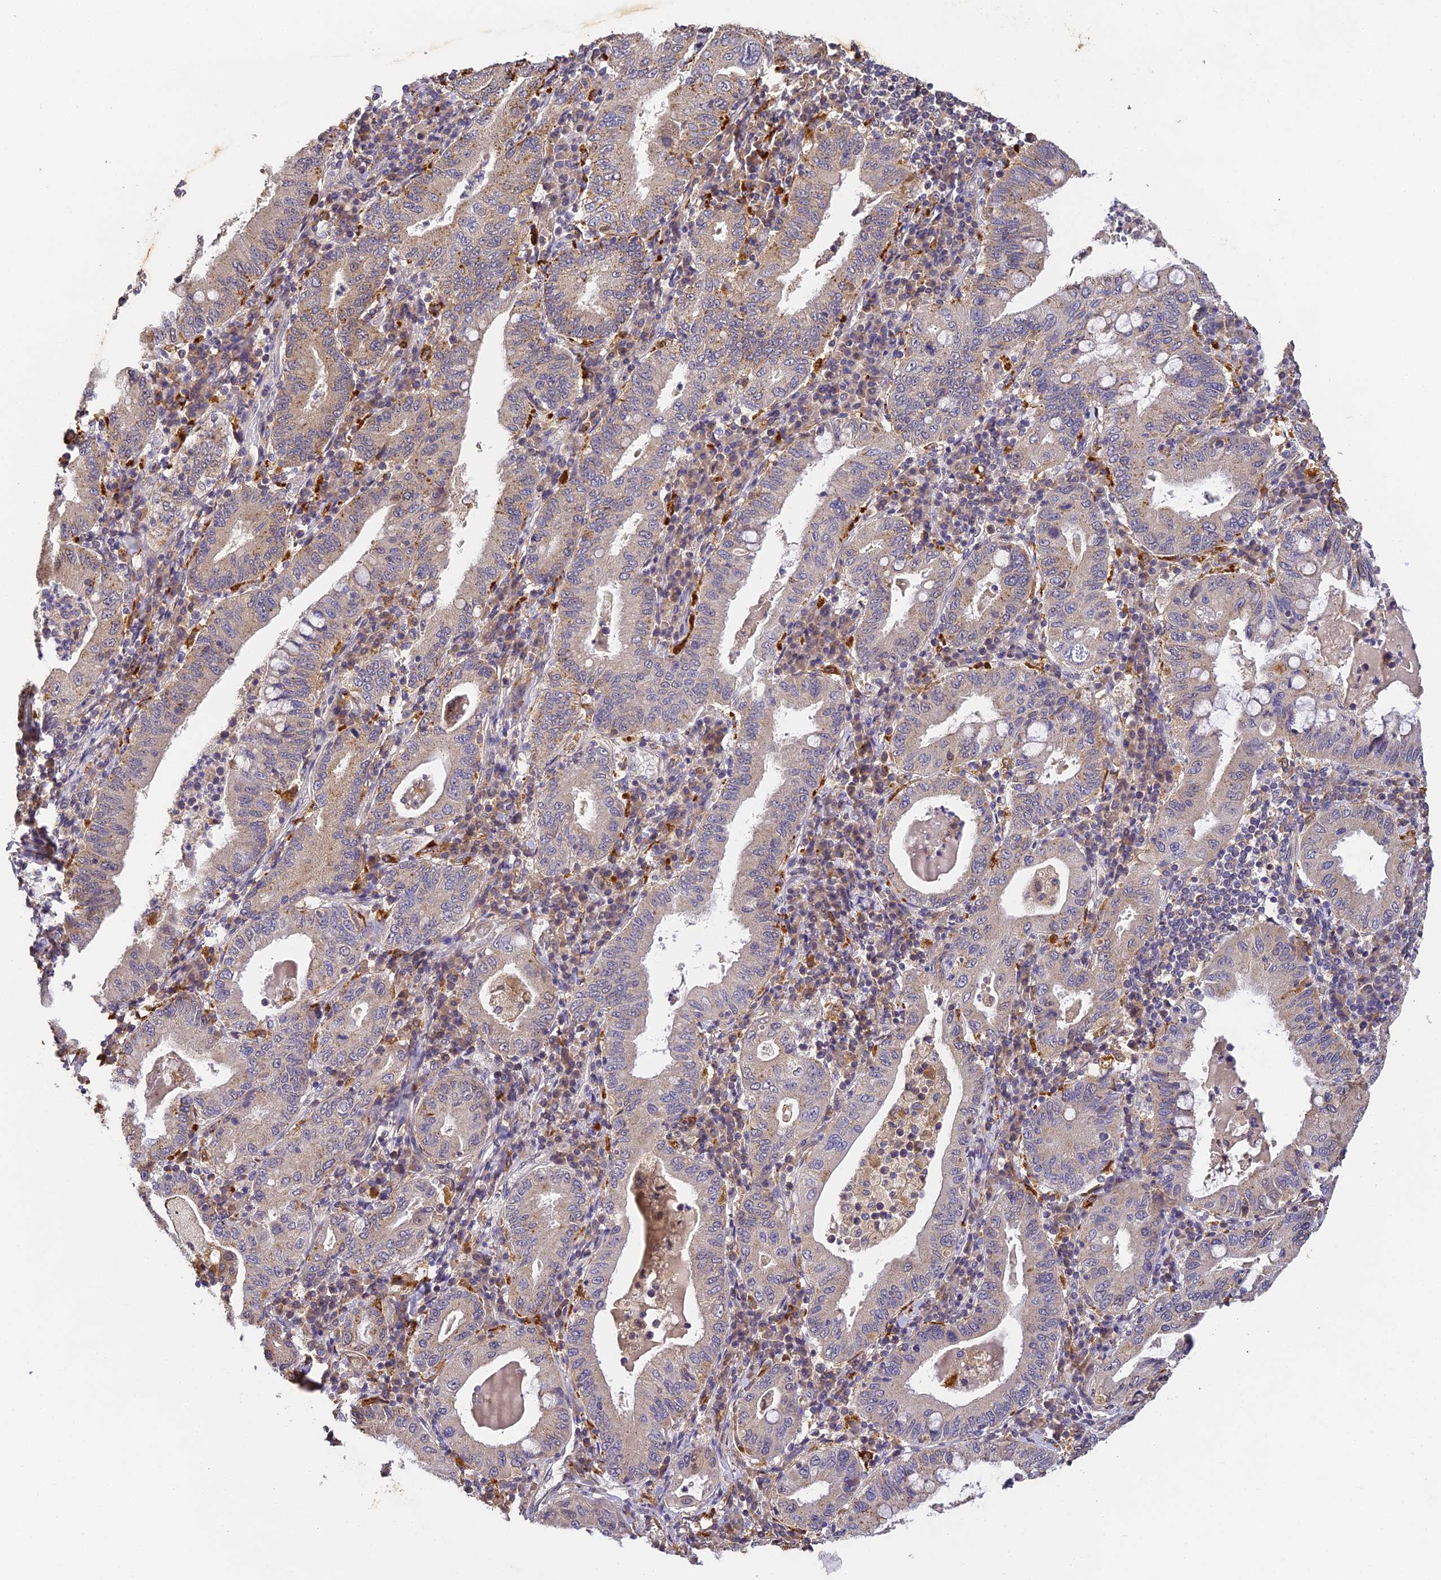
{"staining": {"intensity": "moderate", "quantity": ">75%", "location": "cytoplasmic/membranous"}, "tissue": "stomach cancer", "cell_type": "Tumor cells", "image_type": "cancer", "snomed": [{"axis": "morphology", "description": "Normal tissue, NOS"}, {"axis": "morphology", "description": "Adenocarcinoma, NOS"}, {"axis": "topography", "description": "Esophagus"}, {"axis": "topography", "description": "Stomach, upper"}, {"axis": "topography", "description": "Peripheral nerve tissue"}], "caption": "IHC histopathology image of neoplastic tissue: stomach cancer (adenocarcinoma) stained using immunohistochemistry exhibits medium levels of moderate protein expression localized specifically in the cytoplasmic/membranous of tumor cells, appearing as a cytoplasmic/membranous brown color.", "gene": "YAE1", "patient": {"sex": "male", "age": 62}}